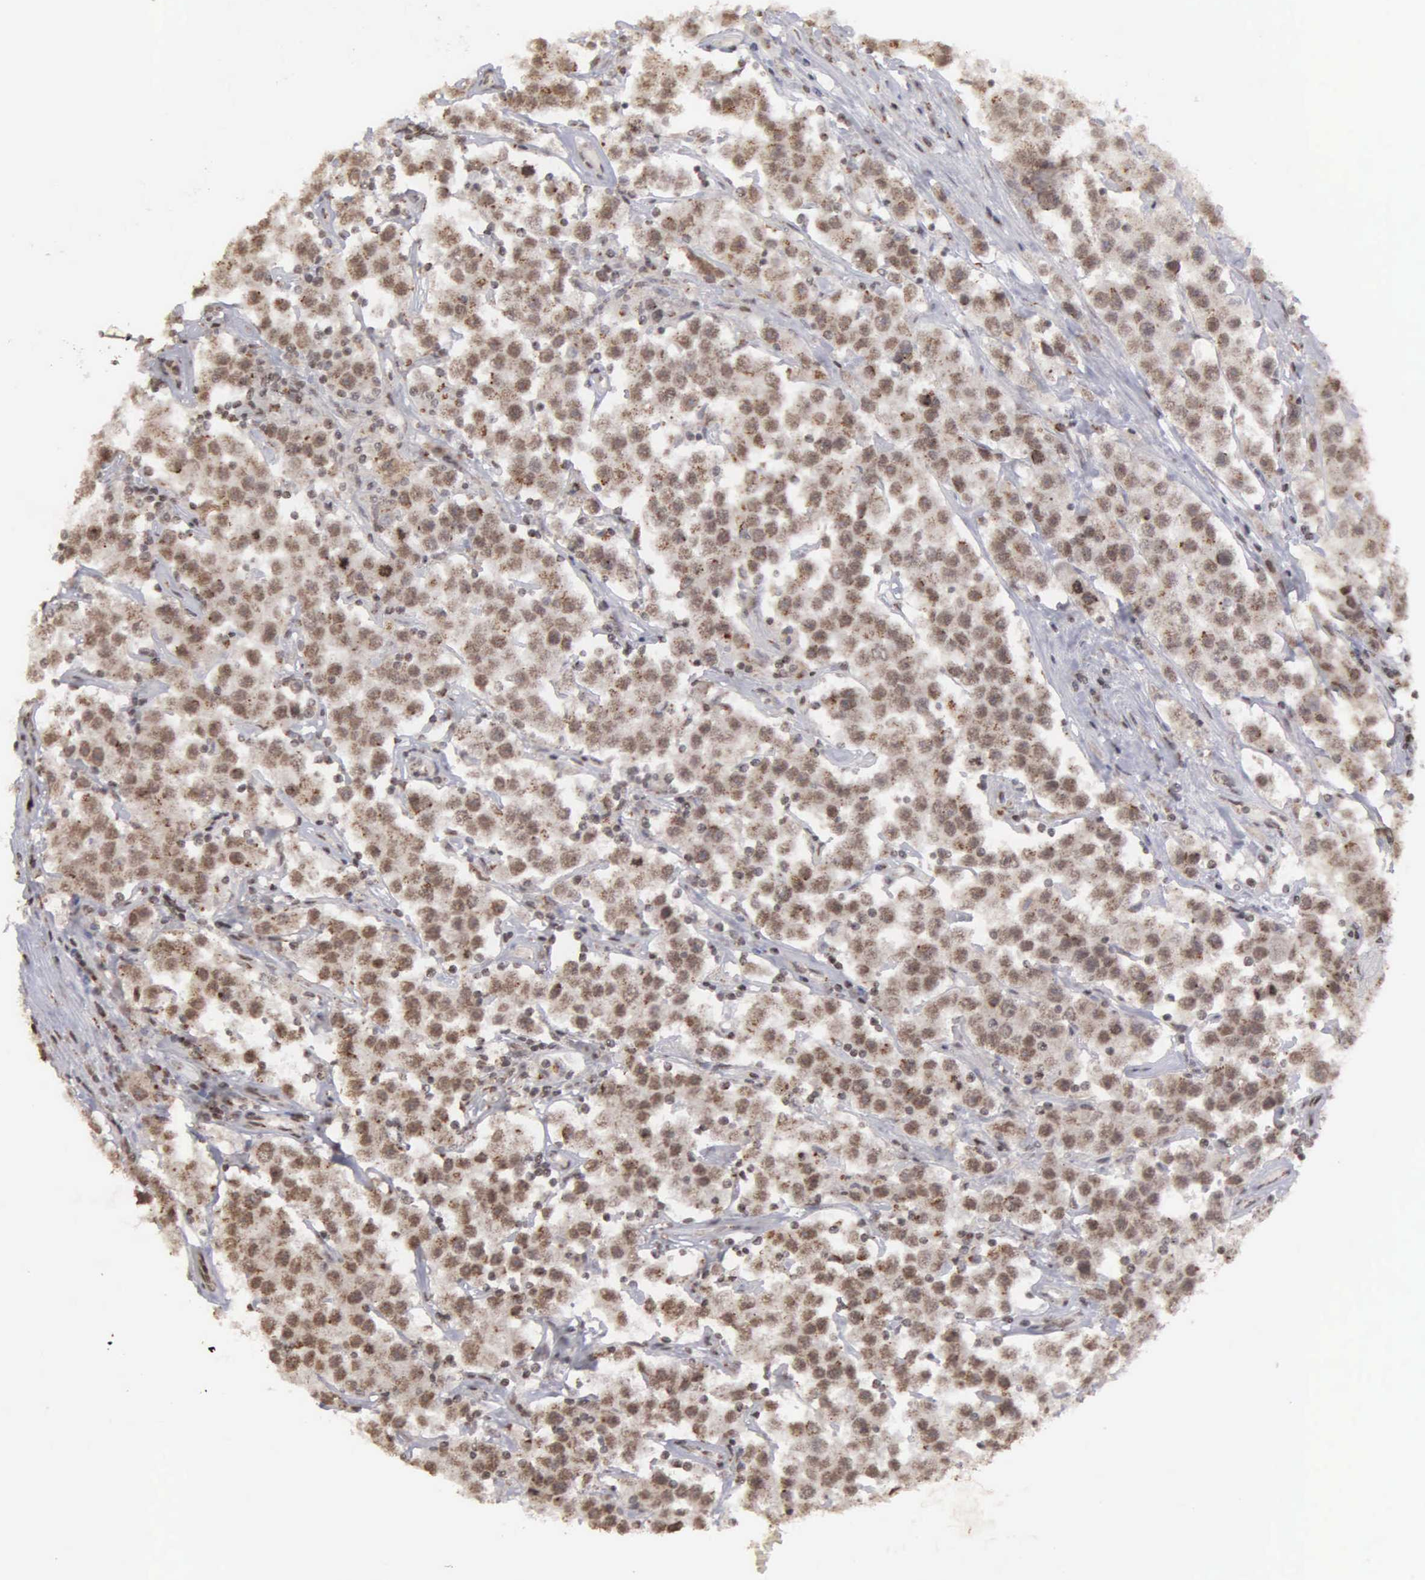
{"staining": {"intensity": "moderate", "quantity": ">75%", "location": "cytoplasmic/membranous,nuclear"}, "tissue": "testis cancer", "cell_type": "Tumor cells", "image_type": "cancer", "snomed": [{"axis": "morphology", "description": "Seminoma, NOS"}, {"axis": "topography", "description": "Testis"}], "caption": "The image demonstrates immunohistochemical staining of seminoma (testis). There is moderate cytoplasmic/membranous and nuclear positivity is identified in about >75% of tumor cells. (Stains: DAB (3,3'-diaminobenzidine) in brown, nuclei in blue, Microscopy: brightfield microscopy at high magnification).", "gene": "GTF2A1", "patient": {"sex": "male", "age": 52}}